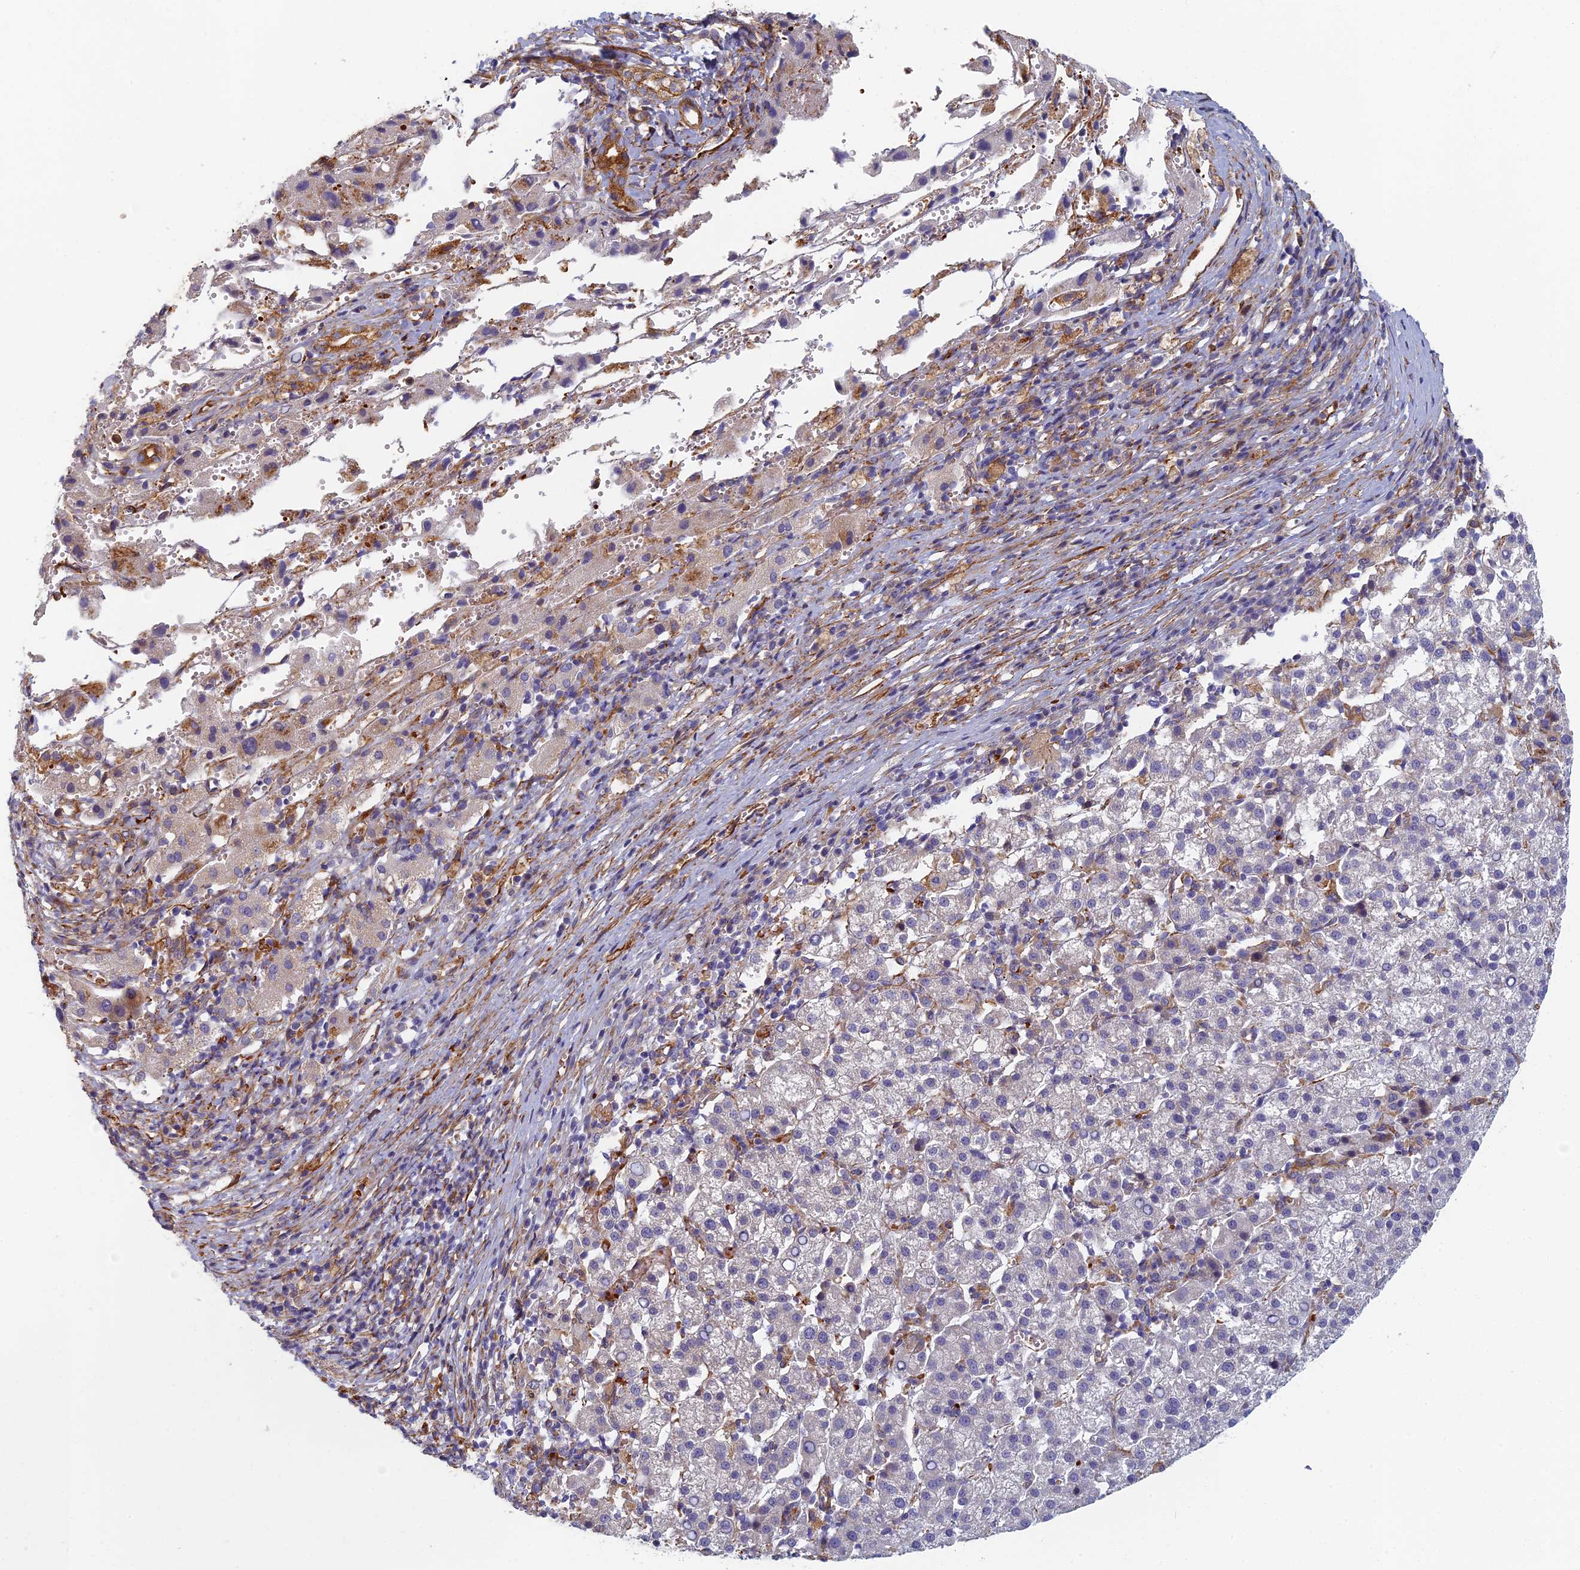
{"staining": {"intensity": "negative", "quantity": "none", "location": "none"}, "tissue": "liver cancer", "cell_type": "Tumor cells", "image_type": "cancer", "snomed": [{"axis": "morphology", "description": "Carcinoma, Hepatocellular, NOS"}, {"axis": "topography", "description": "Liver"}], "caption": "Micrograph shows no protein expression in tumor cells of liver cancer tissue.", "gene": "ABCB10", "patient": {"sex": "female", "age": 58}}